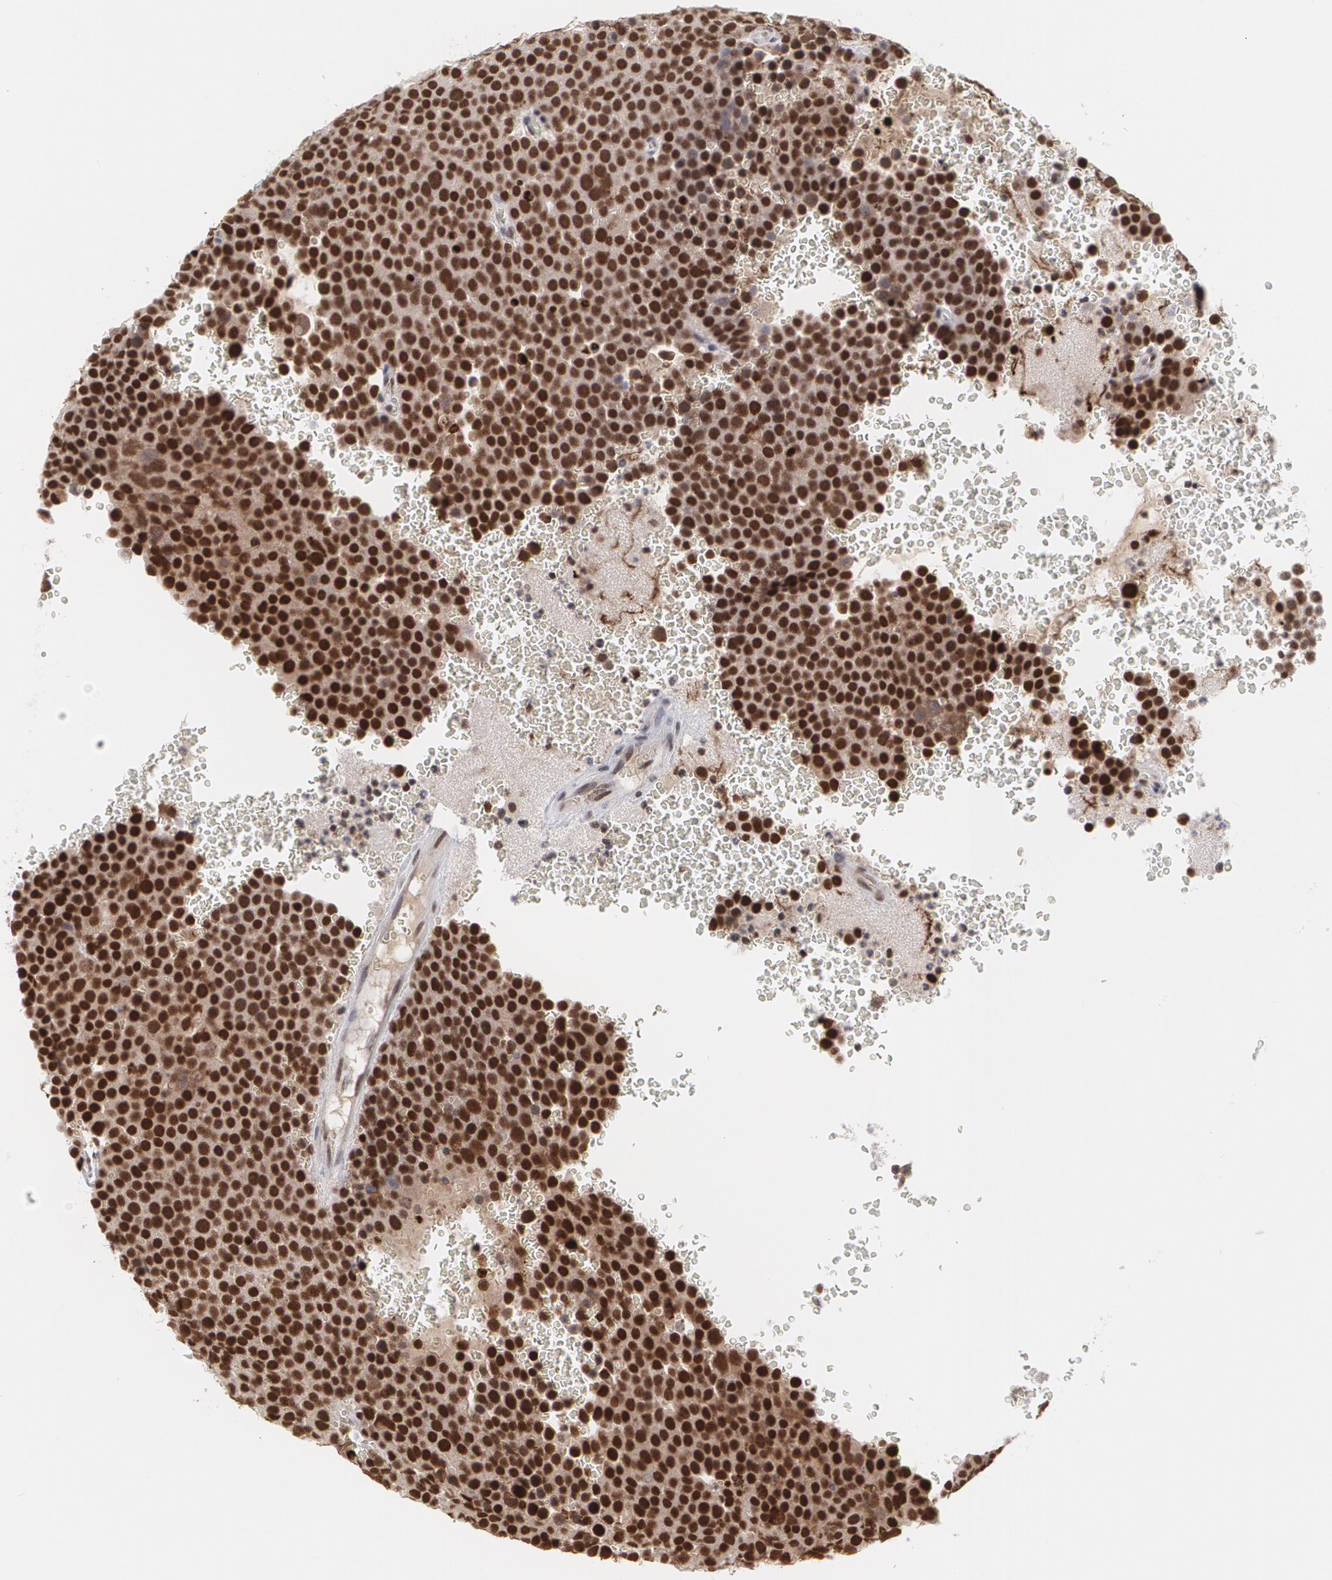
{"staining": {"intensity": "strong", "quantity": ">75%", "location": "cytoplasmic/membranous,nuclear"}, "tissue": "testis cancer", "cell_type": "Tumor cells", "image_type": "cancer", "snomed": [{"axis": "morphology", "description": "Seminoma, NOS"}, {"axis": "topography", "description": "Testis"}], "caption": "The image shows staining of seminoma (testis), revealing strong cytoplasmic/membranous and nuclear protein positivity (brown color) within tumor cells. The staining is performed using DAB (3,3'-diaminobenzidine) brown chromogen to label protein expression. The nuclei are counter-stained blue using hematoxylin.", "gene": "MCL1", "patient": {"sex": "male", "age": 71}}